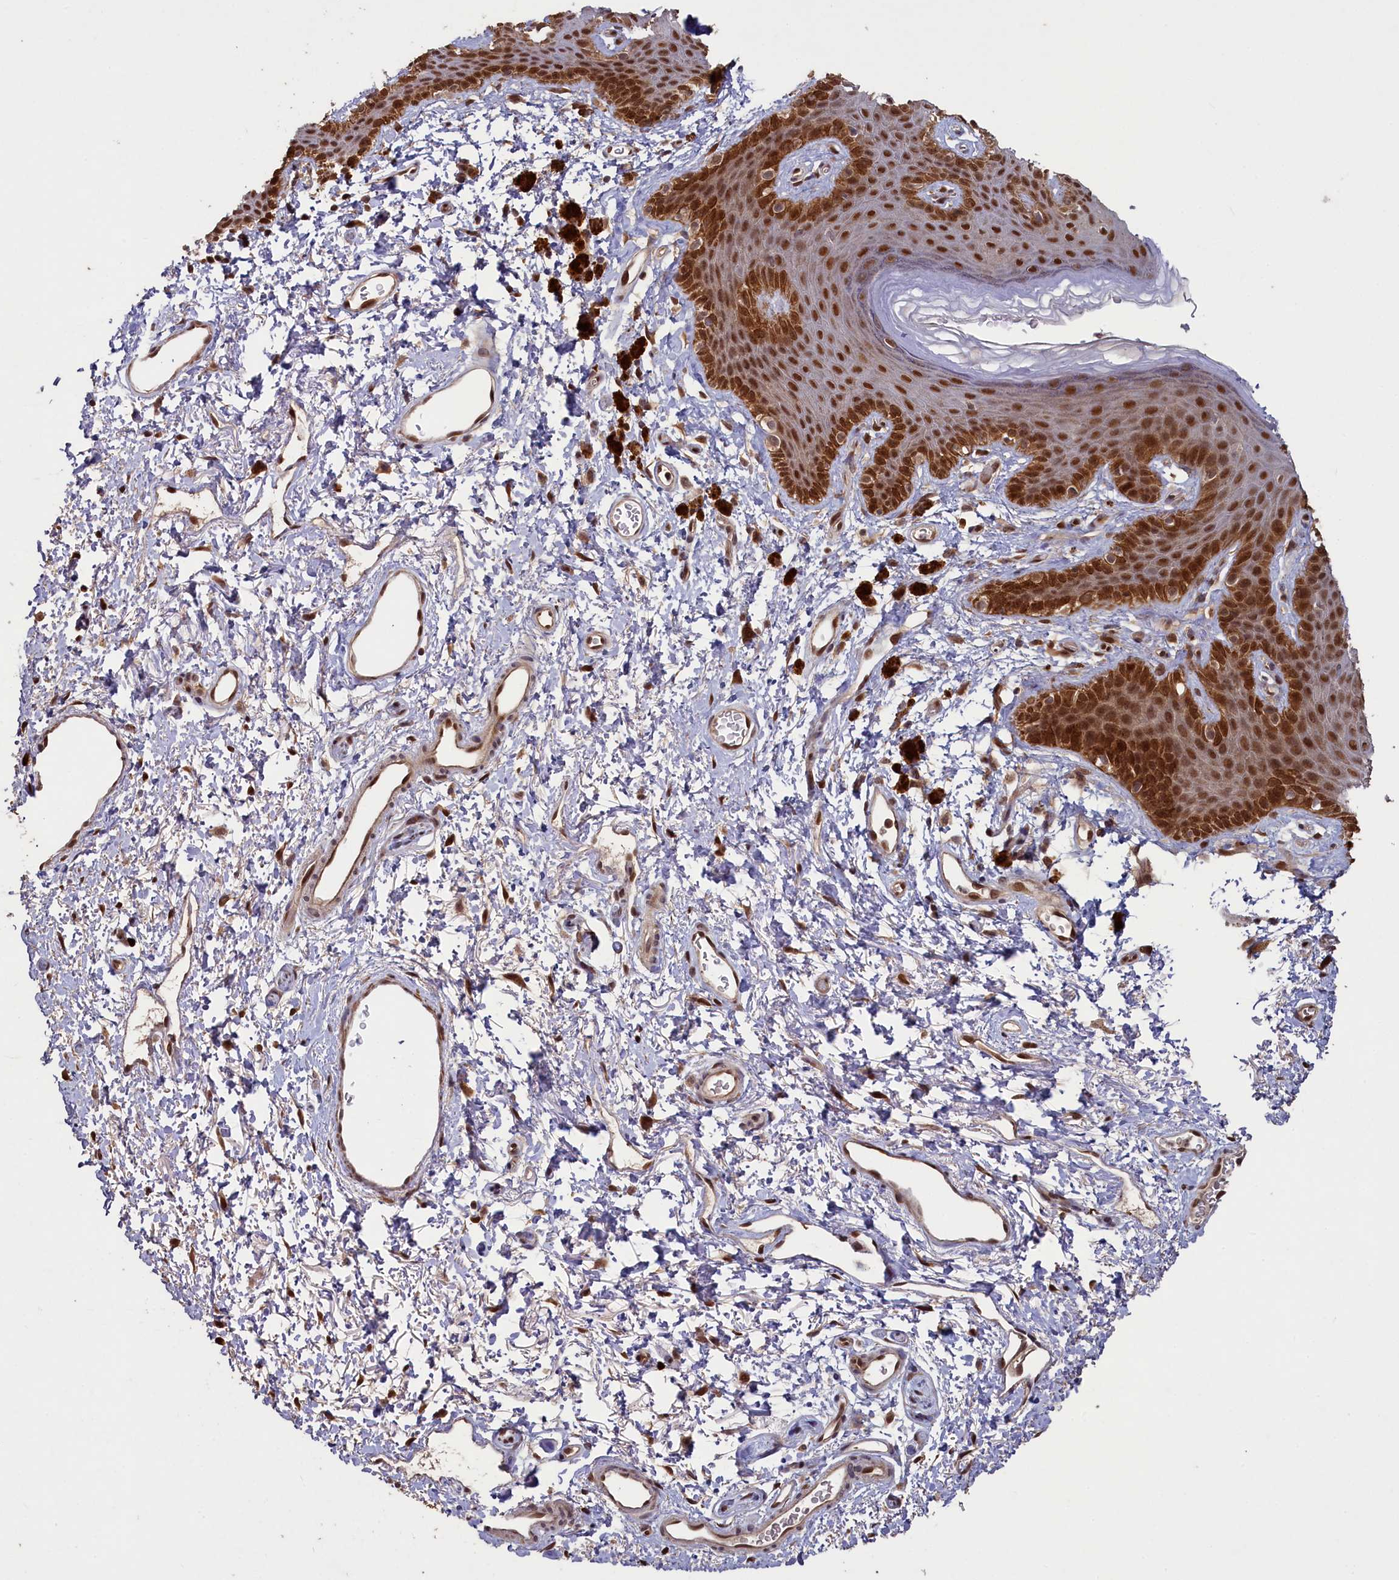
{"staining": {"intensity": "strong", "quantity": ">75%", "location": "cytoplasmic/membranous,nuclear"}, "tissue": "skin", "cell_type": "Epidermal cells", "image_type": "normal", "snomed": [{"axis": "morphology", "description": "Normal tissue, NOS"}, {"axis": "topography", "description": "Anal"}], "caption": "Immunohistochemistry of normal human skin exhibits high levels of strong cytoplasmic/membranous,nuclear expression in about >75% of epidermal cells.", "gene": "NAE1", "patient": {"sex": "female", "age": 46}}